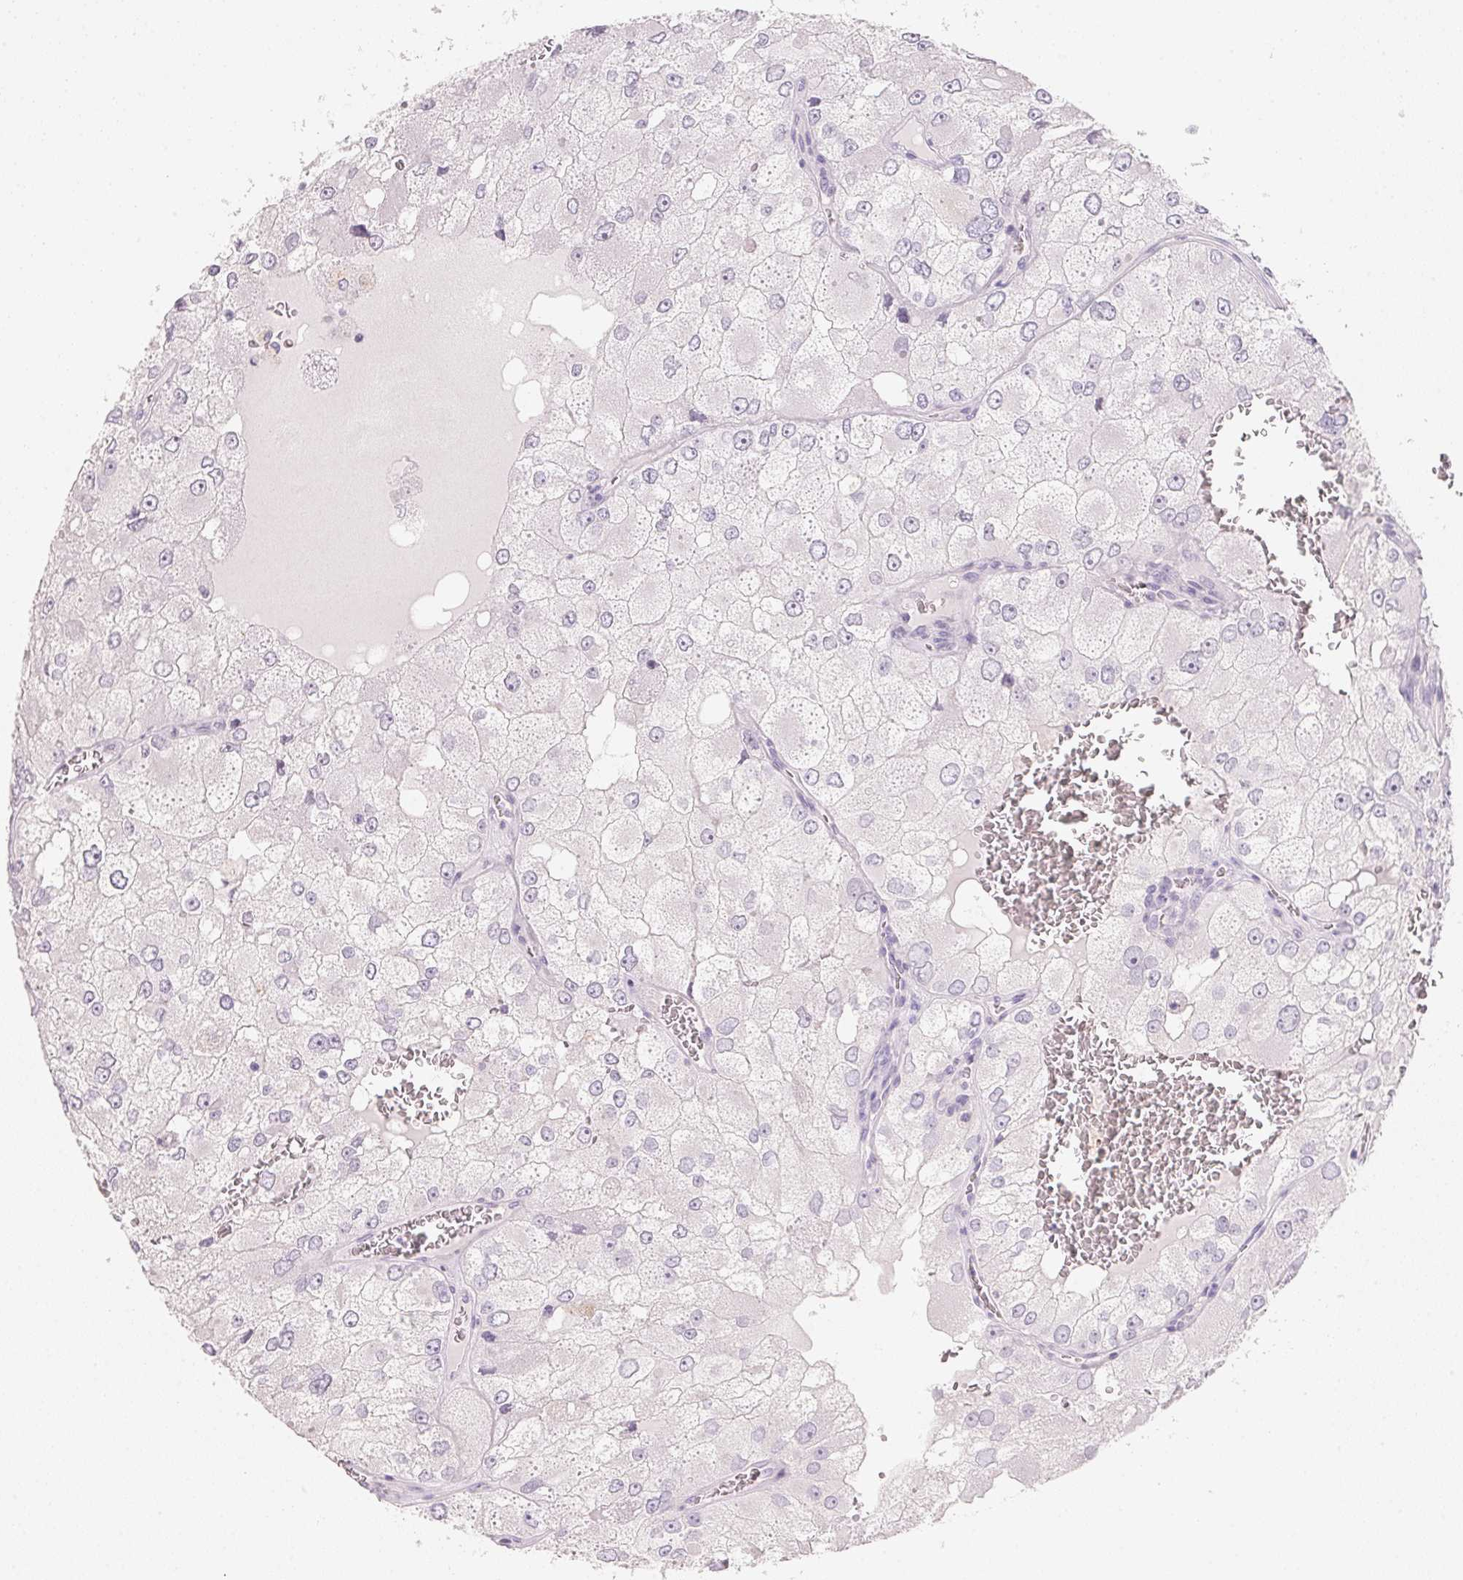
{"staining": {"intensity": "negative", "quantity": "none", "location": "none"}, "tissue": "renal cancer", "cell_type": "Tumor cells", "image_type": "cancer", "snomed": [{"axis": "morphology", "description": "Adenocarcinoma, NOS"}, {"axis": "topography", "description": "Kidney"}], "caption": "A high-resolution histopathology image shows IHC staining of renal cancer (adenocarcinoma), which displays no significant expression in tumor cells. (DAB IHC, high magnification).", "gene": "ACP3", "patient": {"sex": "female", "age": 70}}